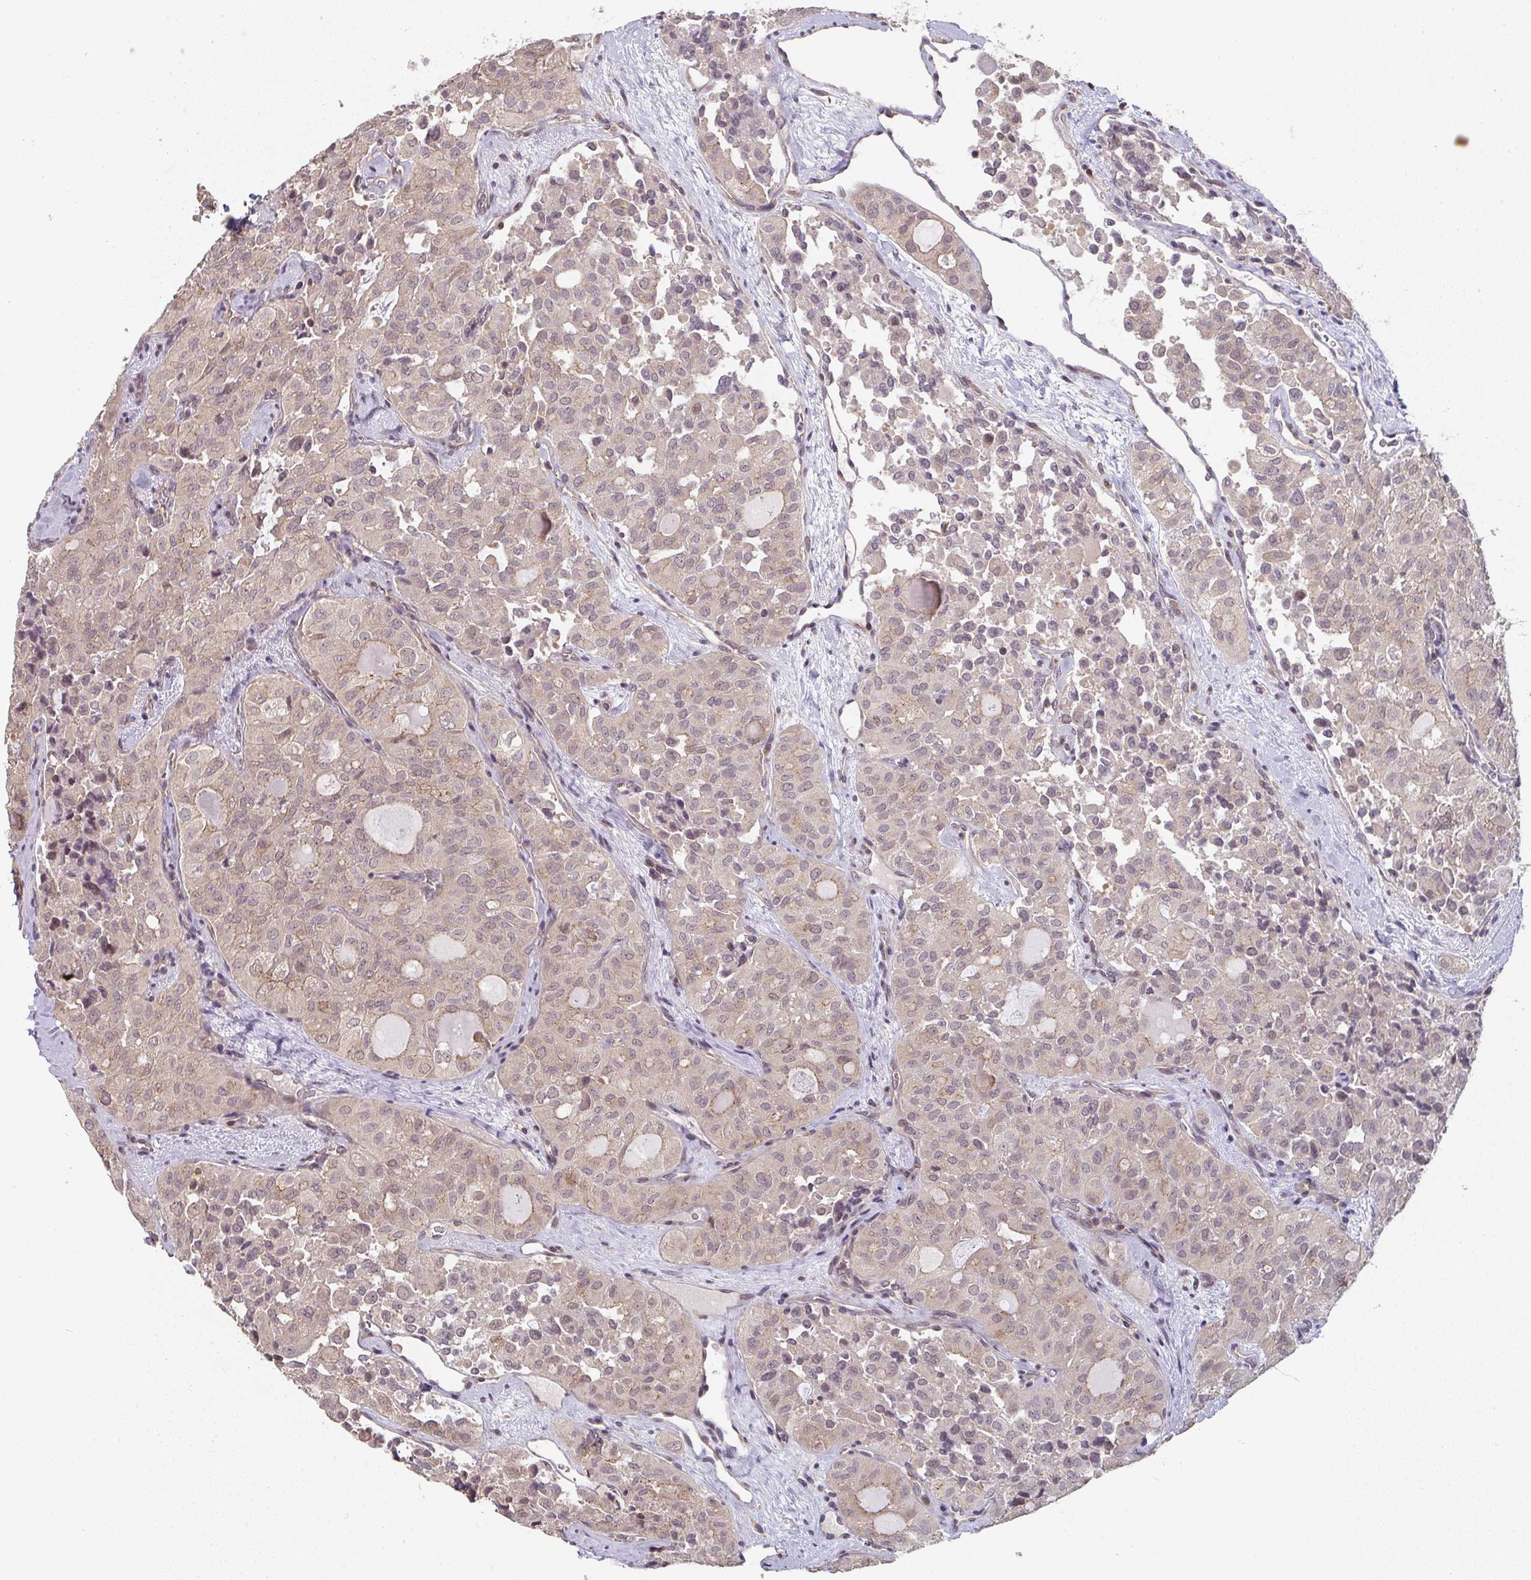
{"staining": {"intensity": "weak", "quantity": "25%-75%", "location": "cytoplasmic/membranous"}, "tissue": "thyroid cancer", "cell_type": "Tumor cells", "image_type": "cancer", "snomed": [{"axis": "morphology", "description": "Follicular adenoma carcinoma, NOS"}, {"axis": "topography", "description": "Thyroid gland"}], "caption": "The histopathology image demonstrates a brown stain indicating the presence of a protein in the cytoplasmic/membranous of tumor cells in thyroid cancer.", "gene": "RANGRF", "patient": {"sex": "male", "age": 75}}